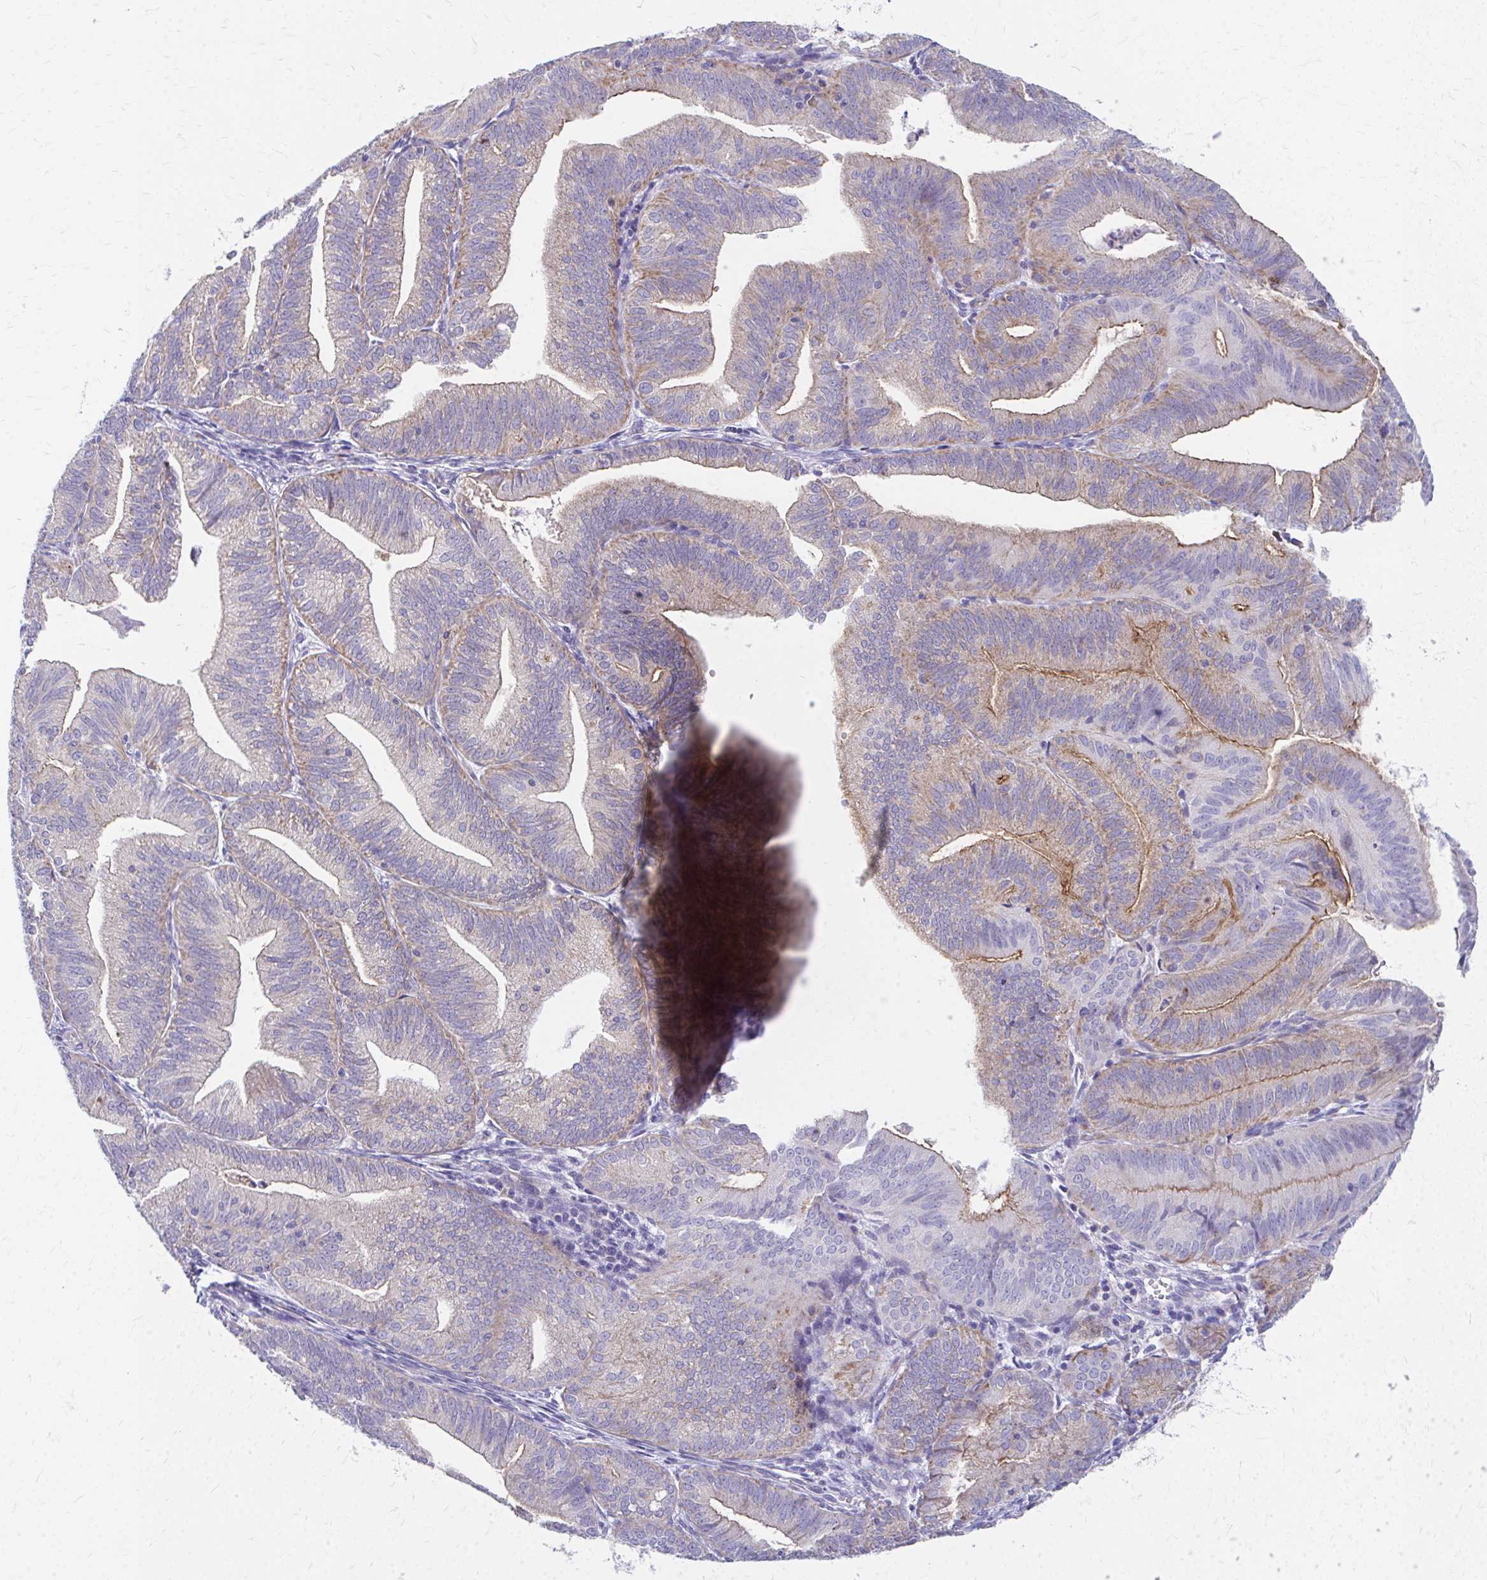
{"staining": {"intensity": "moderate", "quantity": "<25%", "location": "cytoplasmic/membranous"}, "tissue": "endometrial cancer", "cell_type": "Tumor cells", "image_type": "cancer", "snomed": [{"axis": "morphology", "description": "Adenocarcinoma, NOS"}, {"axis": "topography", "description": "Endometrium"}], "caption": "High-magnification brightfield microscopy of endometrial adenocarcinoma stained with DAB (3,3'-diaminobenzidine) (brown) and counterstained with hematoxylin (blue). tumor cells exhibit moderate cytoplasmic/membranous staining is appreciated in approximately<25% of cells.", "gene": "MRPL19", "patient": {"sex": "female", "age": 70}}